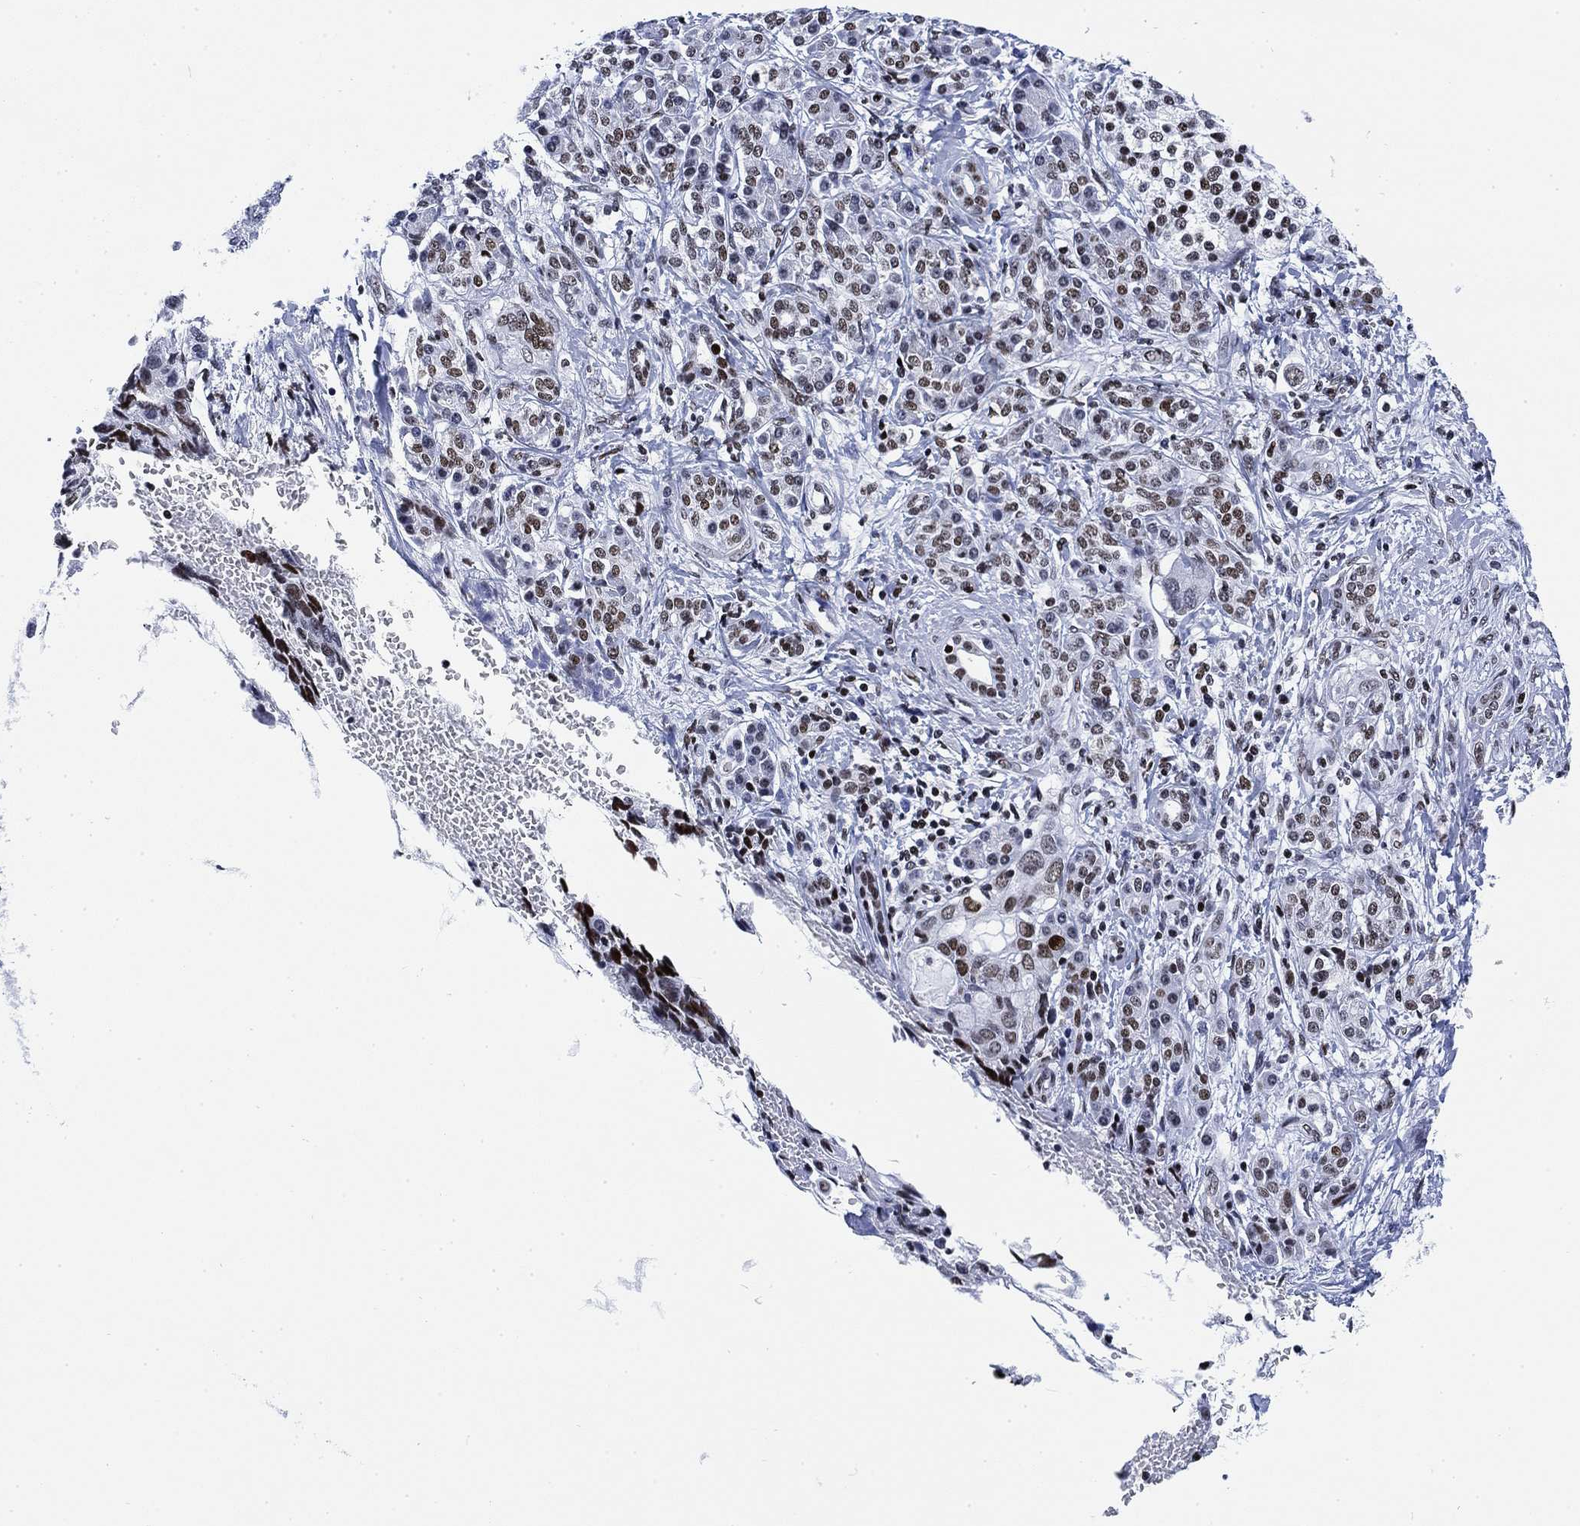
{"staining": {"intensity": "moderate", "quantity": "<25%", "location": "nuclear"}, "tissue": "pancreatic cancer", "cell_type": "Tumor cells", "image_type": "cancer", "snomed": [{"axis": "morphology", "description": "Adenocarcinoma, NOS"}, {"axis": "topography", "description": "Pancreas"}], "caption": "This image demonstrates pancreatic cancer (adenocarcinoma) stained with IHC to label a protein in brown. The nuclear of tumor cells show moderate positivity for the protein. Nuclei are counter-stained blue.", "gene": "H1-10", "patient": {"sex": "female", "age": 56}}